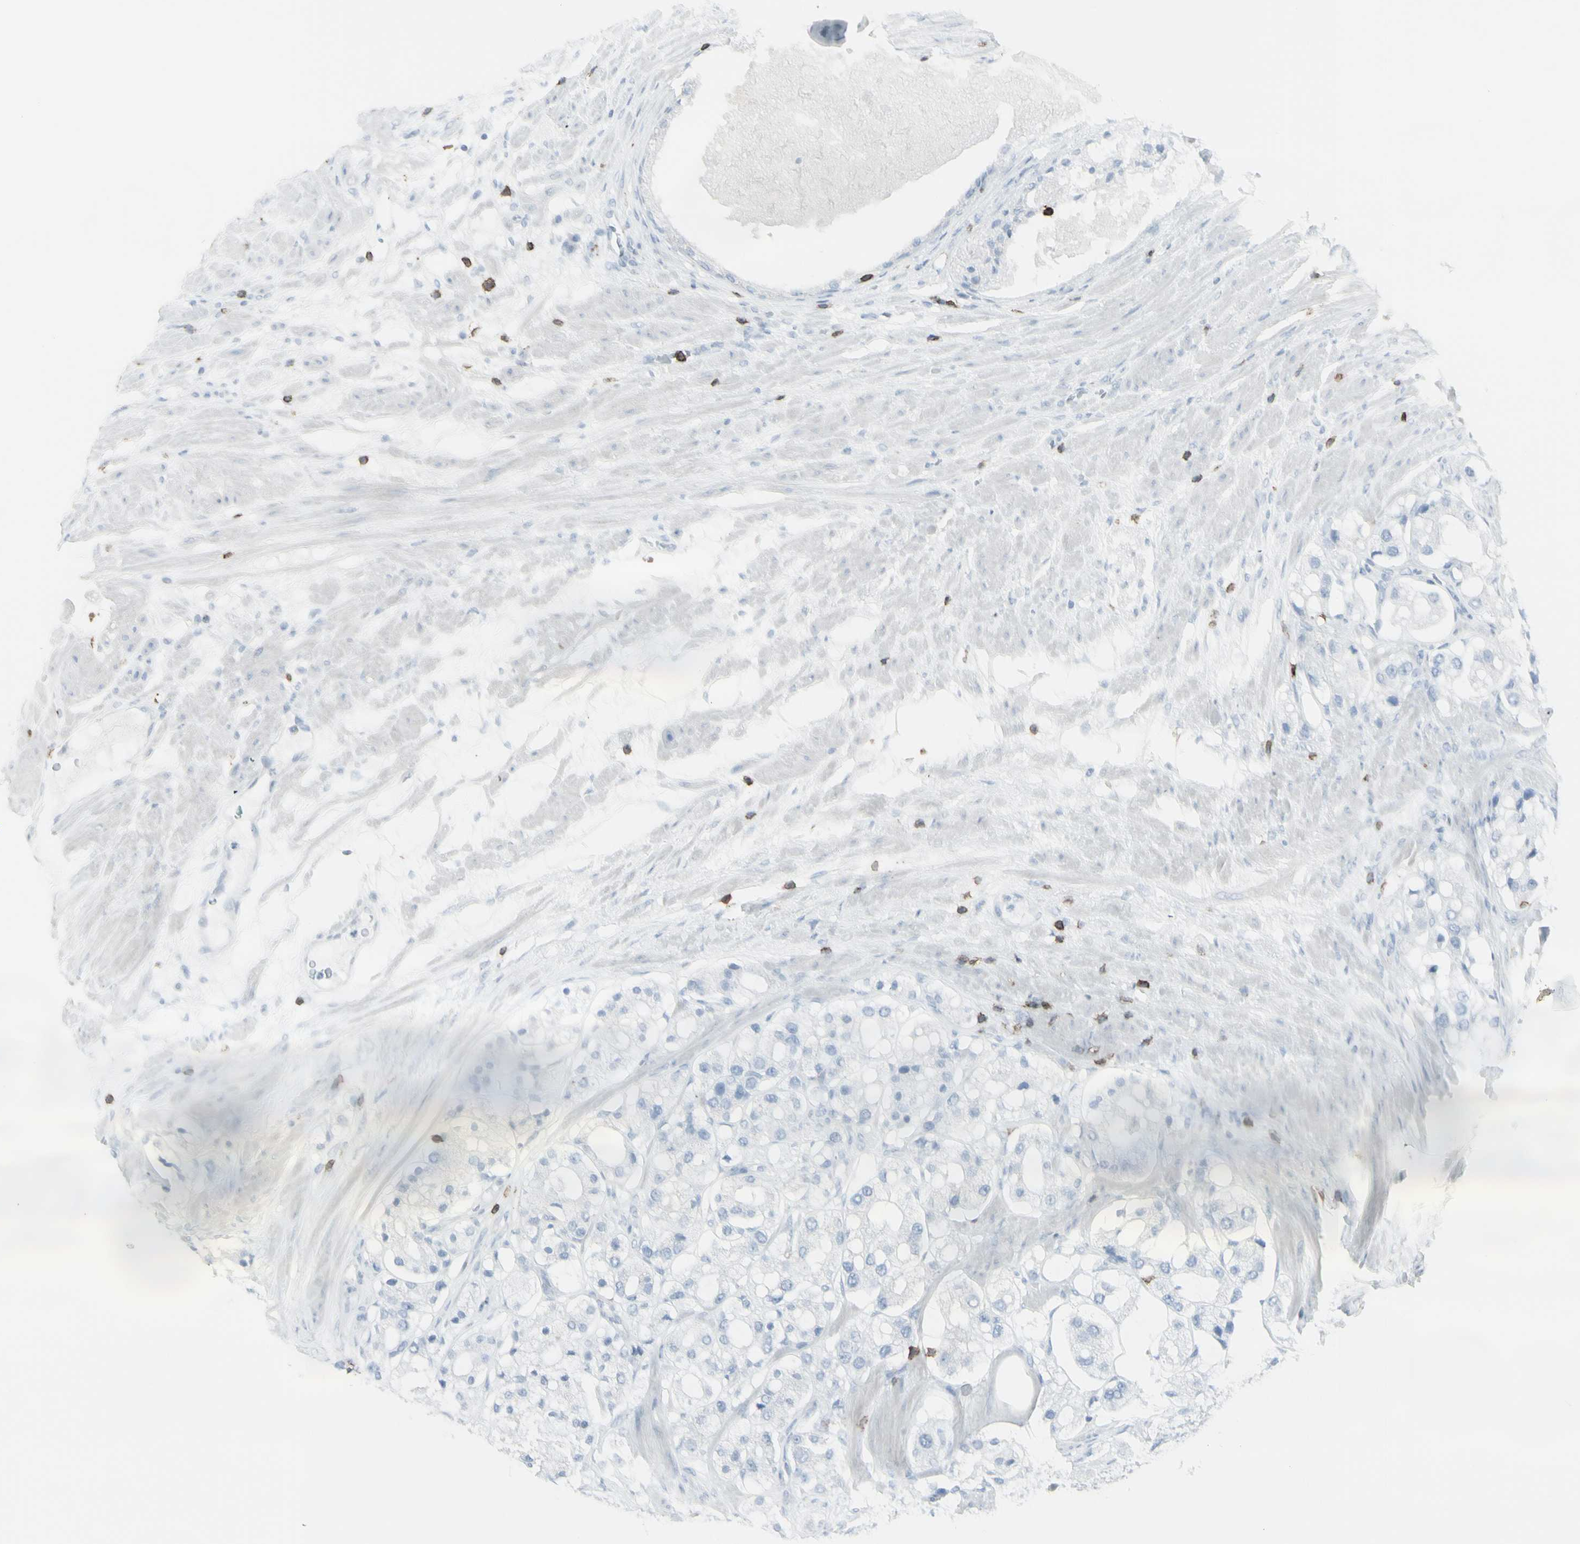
{"staining": {"intensity": "negative", "quantity": "none", "location": "none"}, "tissue": "prostate cancer", "cell_type": "Tumor cells", "image_type": "cancer", "snomed": [{"axis": "morphology", "description": "Adenocarcinoma, High grade"}, {"axis": "topography", "description": "Prostate"}], "caption": "High power microscopy photomicrograph of an immunohistochemistry (IHC) image of prostate cancer (adenocarcinoma (high-grade)), revealing no significant expression in tumor cells. The staining was performed using DAB (3,3'-diaminobenzidine) to visualize the protein expression in brown, while the nuclei were stained in blue with hematoxylin (Magnification: 20x).", "gene": "CD247", "patient": {"sex": "male", "age": 65}}